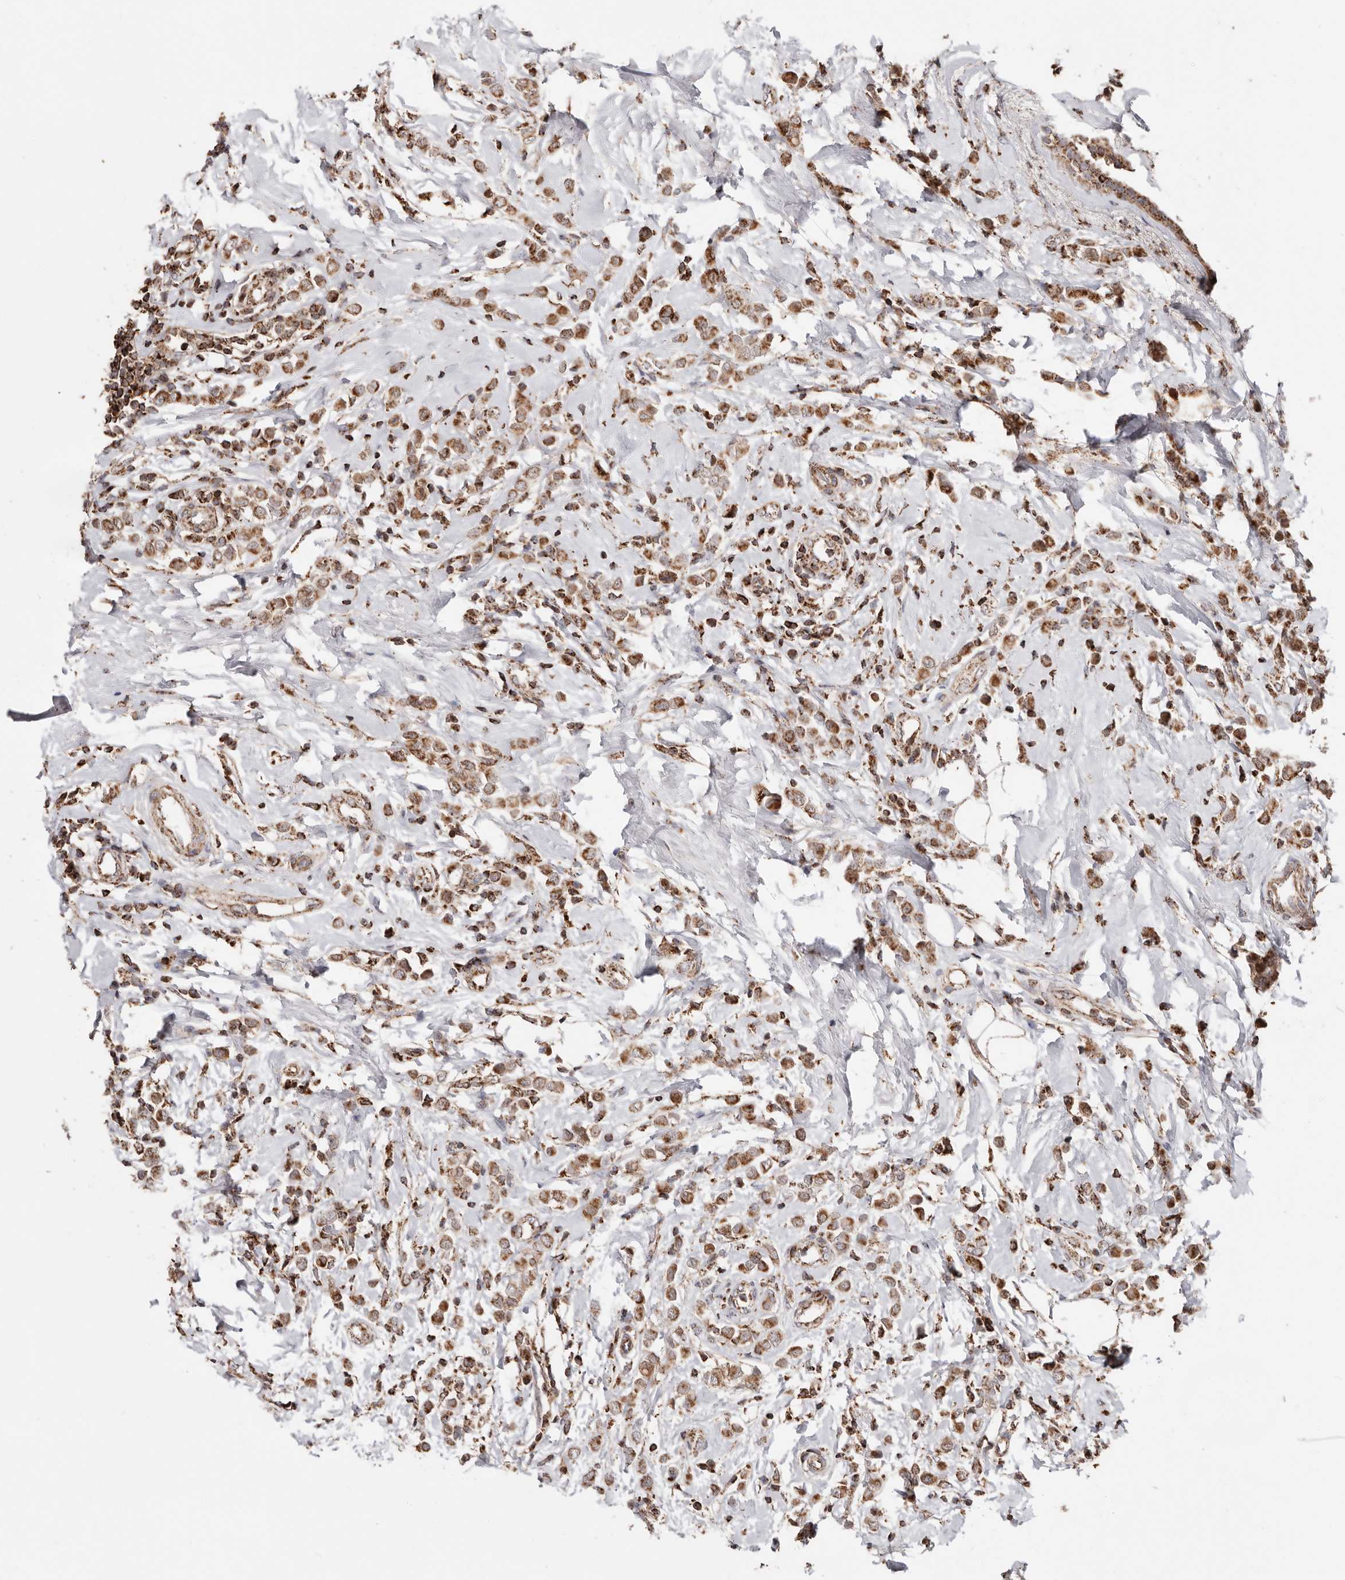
{"staining": {"intensity": "moderate", "quantity": ">75%", "location": "cytoplasmic/membranous"}, "tissue": "breast cancer", "cell_type": "Tumor cells", "image_type": "cancer", "snomed": [{"axis": "morphology", "description": "Lobular carcinoma"}, {"axis": "topography", "description": "Breast"}], "caption": "DAB (3,3'-diaminobenzidine) immunohistochemical staining of breast cancer (lobular carcinoma) displays moderate cytoplasmic/membranous protein expression in about >75% of tumor cells.", "gene": "PRKACB", "patient": {"sex": "female", "age": 47}}